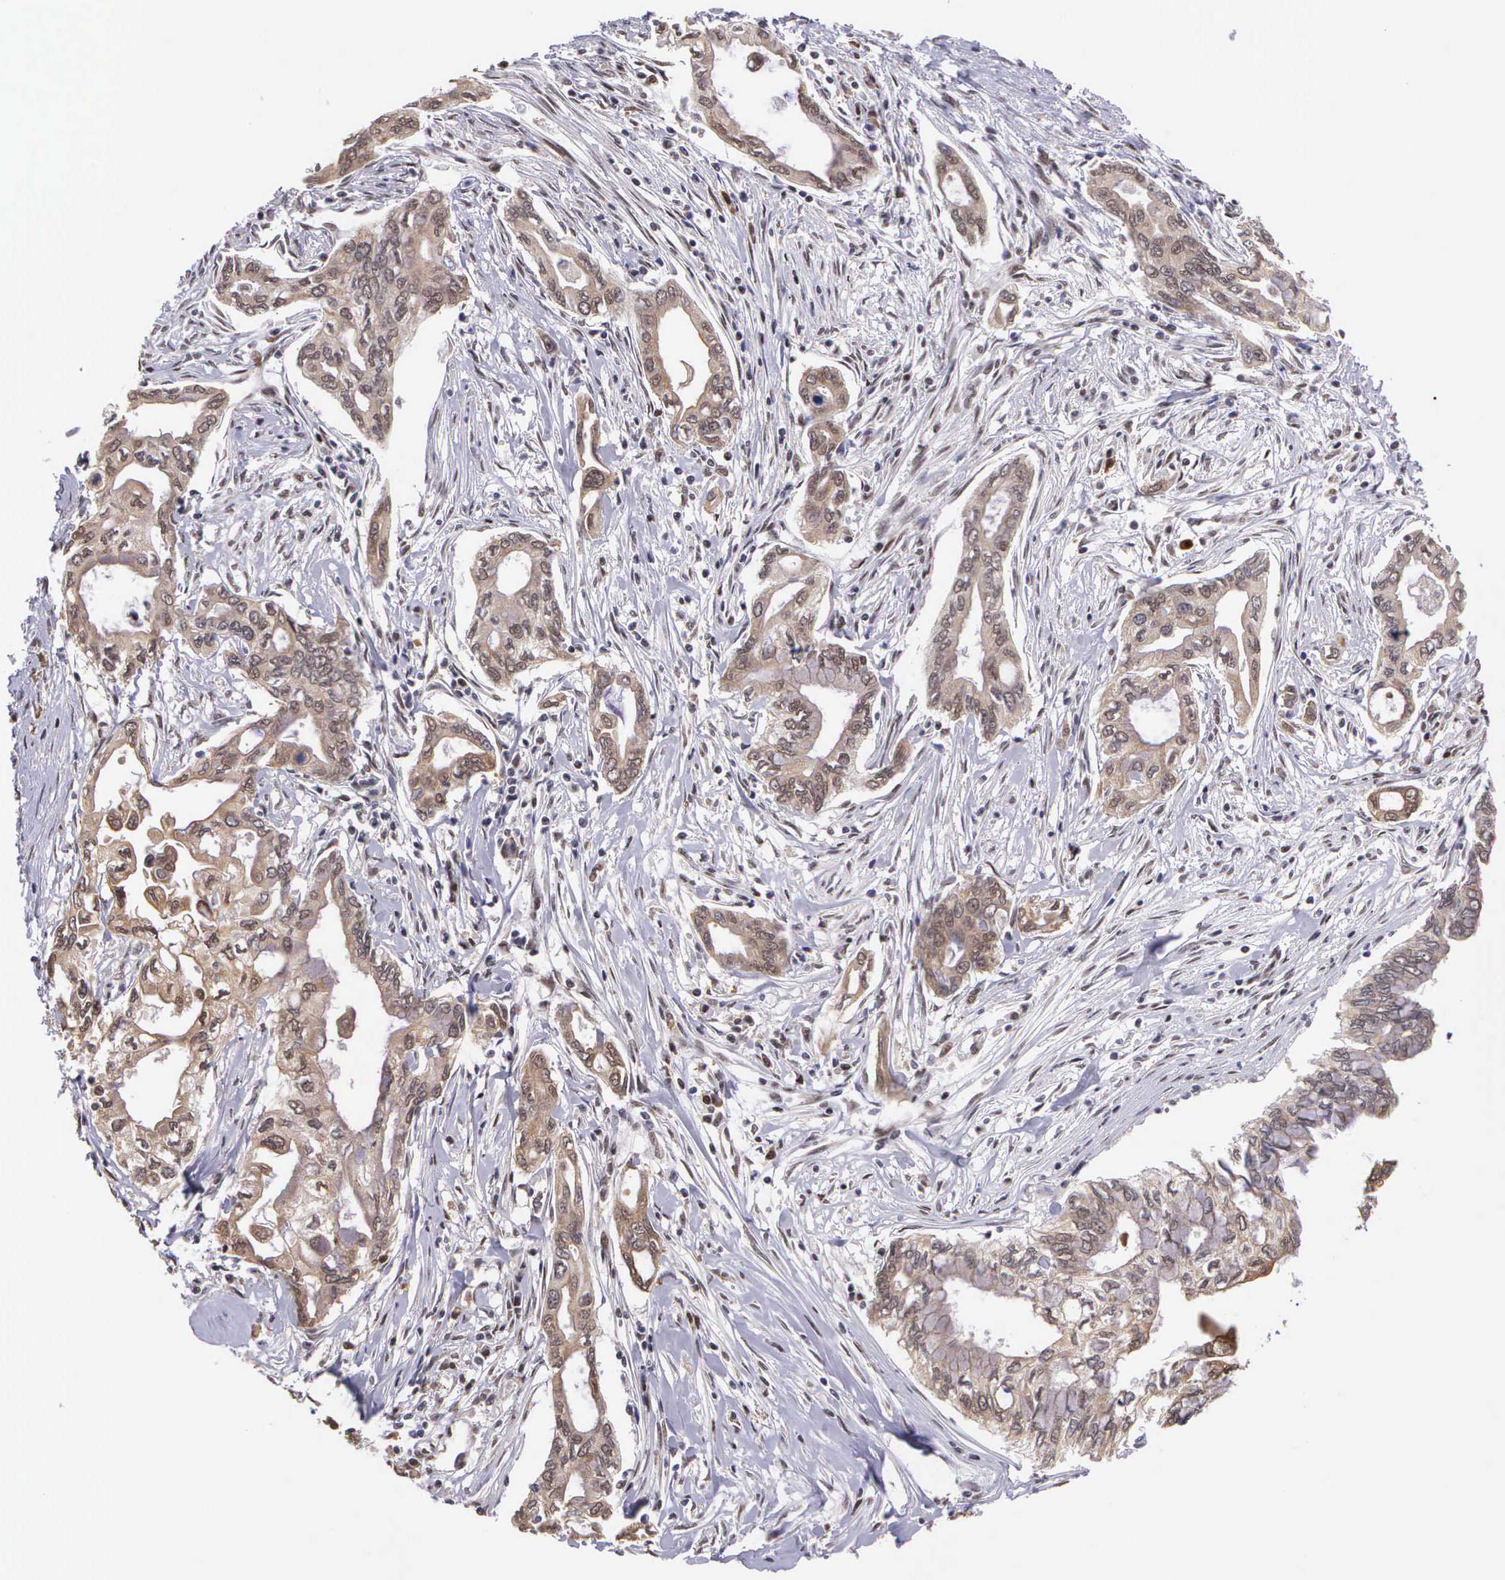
{"staining": {"intensity": "weak", "quantity": "25%-75%", "location": "cytoplasmic/membranous"}, "tissue": "pancreatic cancer", "cell_type": "Tumor cells", "image_type": "cancer", "snomed": [{"axis": "morphology", "description": "Adenocarcinoma, NOS"}, {"axis": "topography", "description": "Pancreas"}], "caption": "IHC staining of pancreatic cancer, which reveals low levels of weak cytoplasmic/membranous positivity in about 25%-75% of tumor cells indicating weak cytoplasmic/membranous protein expression. The staining was performed using DAB (brown) for protein detection and nuclei were counterstained in hematoxylin (blue).", "gene": "SLC25A21", "patient": {"sex": "female", "age": 57}}